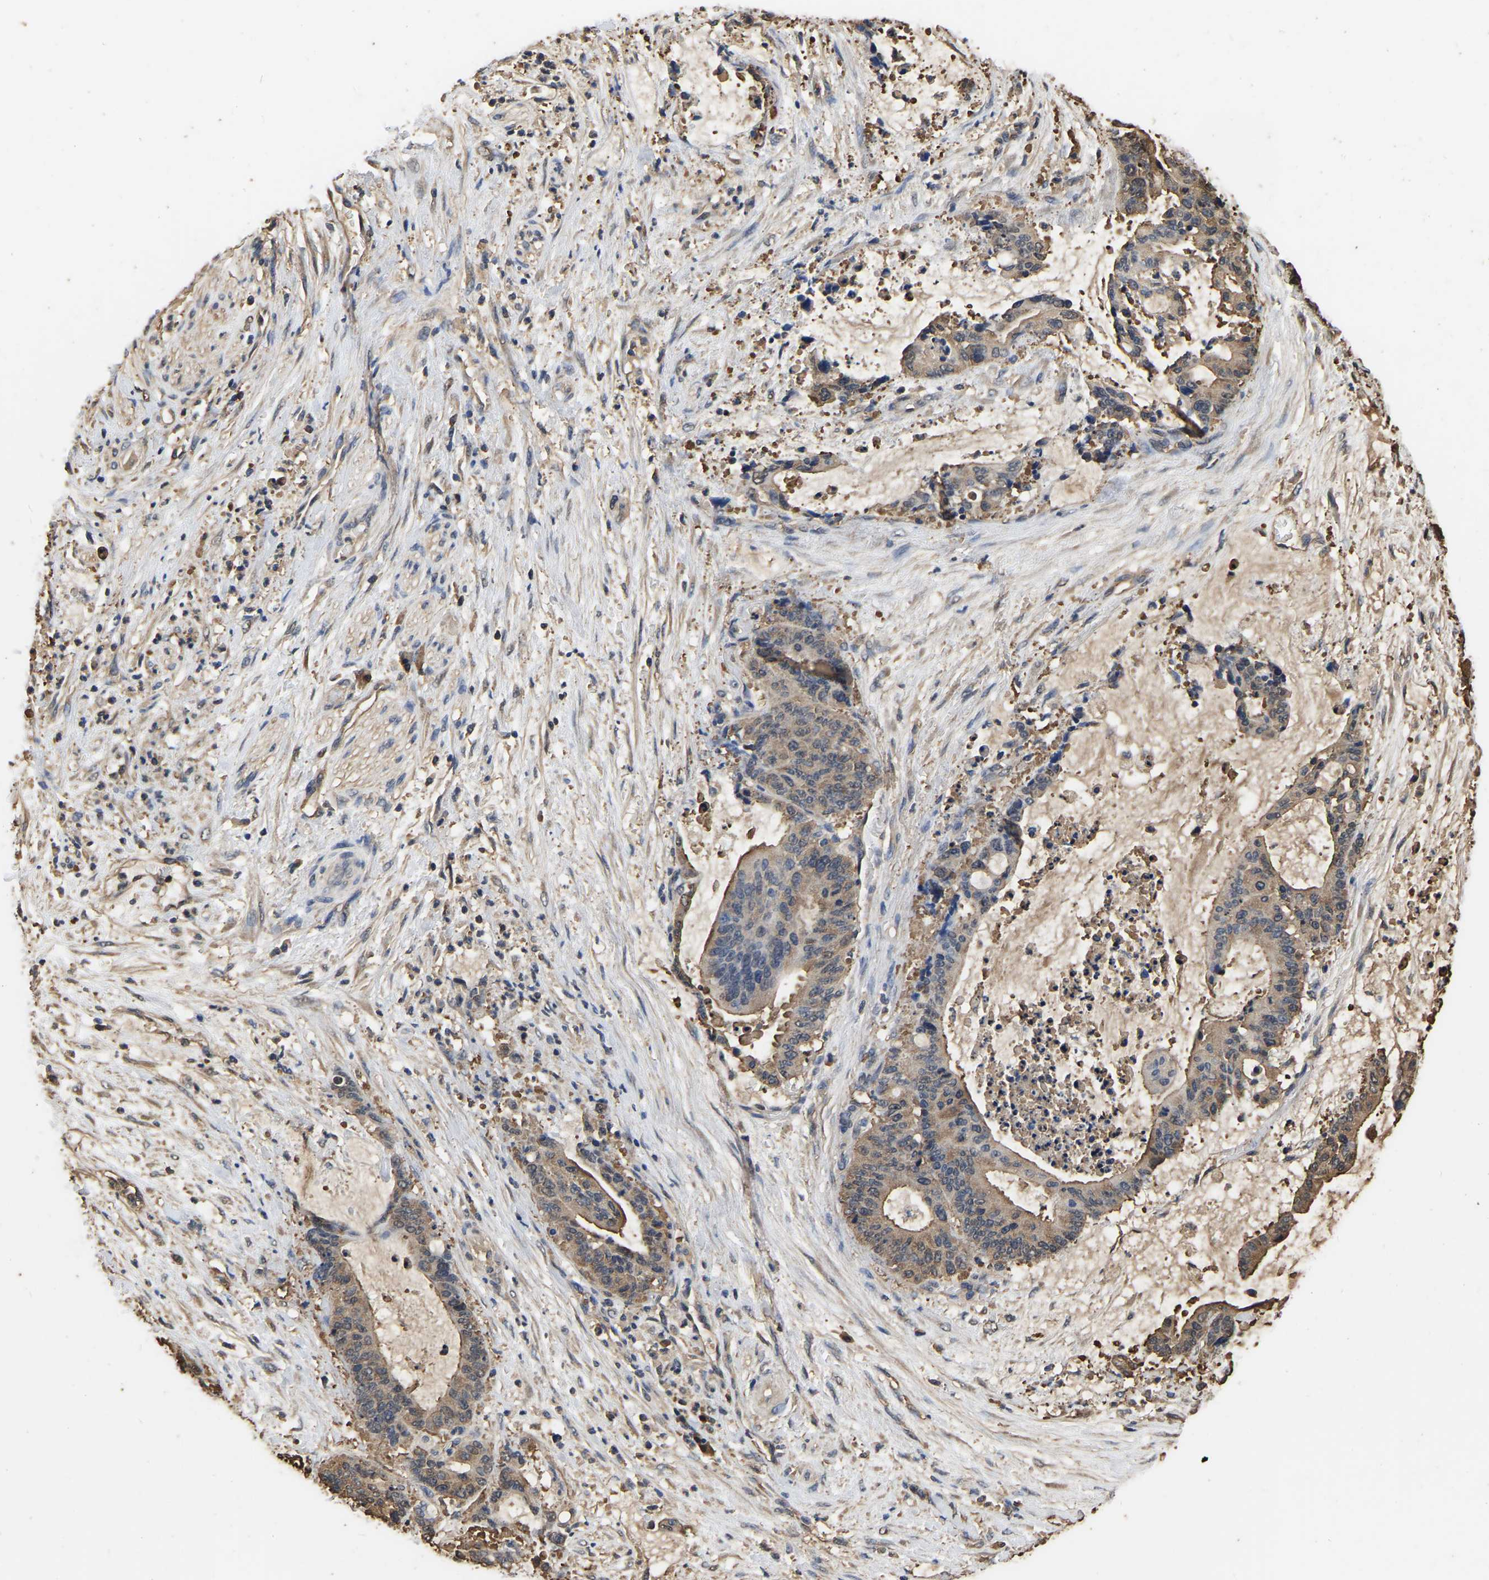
{"staining": {"intensity": "weak", "quantity": "25%-75%", "location": "cytoplasmic/membranous"}, "tissue": "liver cancer", "cell_type": "Tumor cells", "image_type": "cancer", "snomed": [{"axis": "morphology", "description": "Normal tissue, NOS"}, {"axis": "morphology", "description": "Cholangiocarcinoma"}, {"axis": "topography", "description": "Liver"}, {"axis": "topography", "description": "Peripheral nerve tissue"}], "caption": "Liver cancer was stained to show a protein in brown. There is low levels of weak cytoplasmic/membranous staining in about 25%-75% of tumor cells. (brown staining indicates protein expression, while blue staining denotes nuclei).", "gene": "LDHB", "patient": {"sex": "female", "age": 73}}